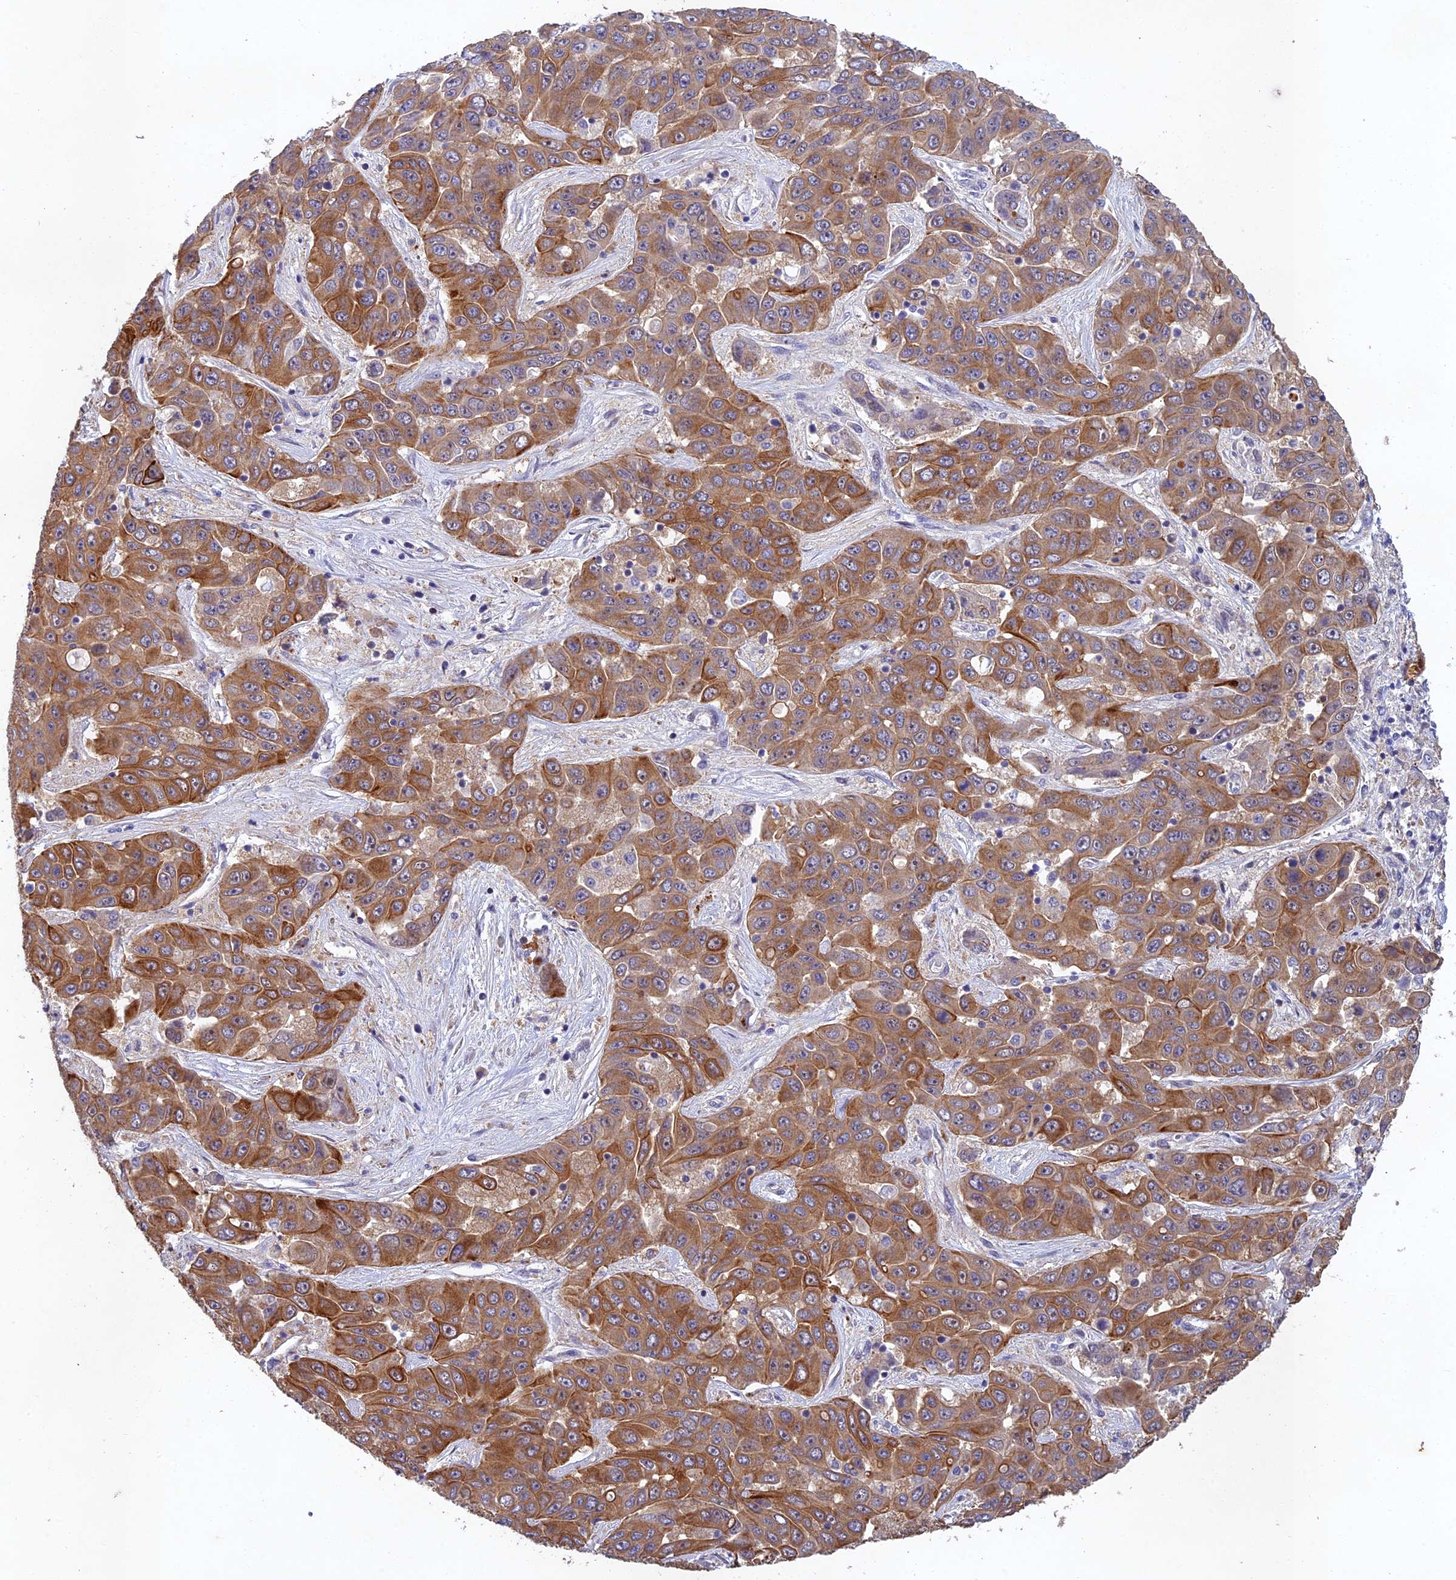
{"staining": {"intensity": "moderate", "quantity": ">75%", "location": "cytoplasmic/membranous"}, "tissue": "liver cancer", "cell_type": "Tumor cells", "image_type": "cancer", "snomed": [{"axis": "morphology", "description": "Cholangiocarcinoma"}, {"axis": "topography", "description": "Liver"}], "caption": "A photomicrograph showing moderate cytoplasmic/membranous expression in approximately >75% of tumor cells in liver cholangiocarcinoma, as visualized by brown immunohistochemical staining.", "gene": "NSMCE1", "patient": {"sex": "female", "age": 52}}